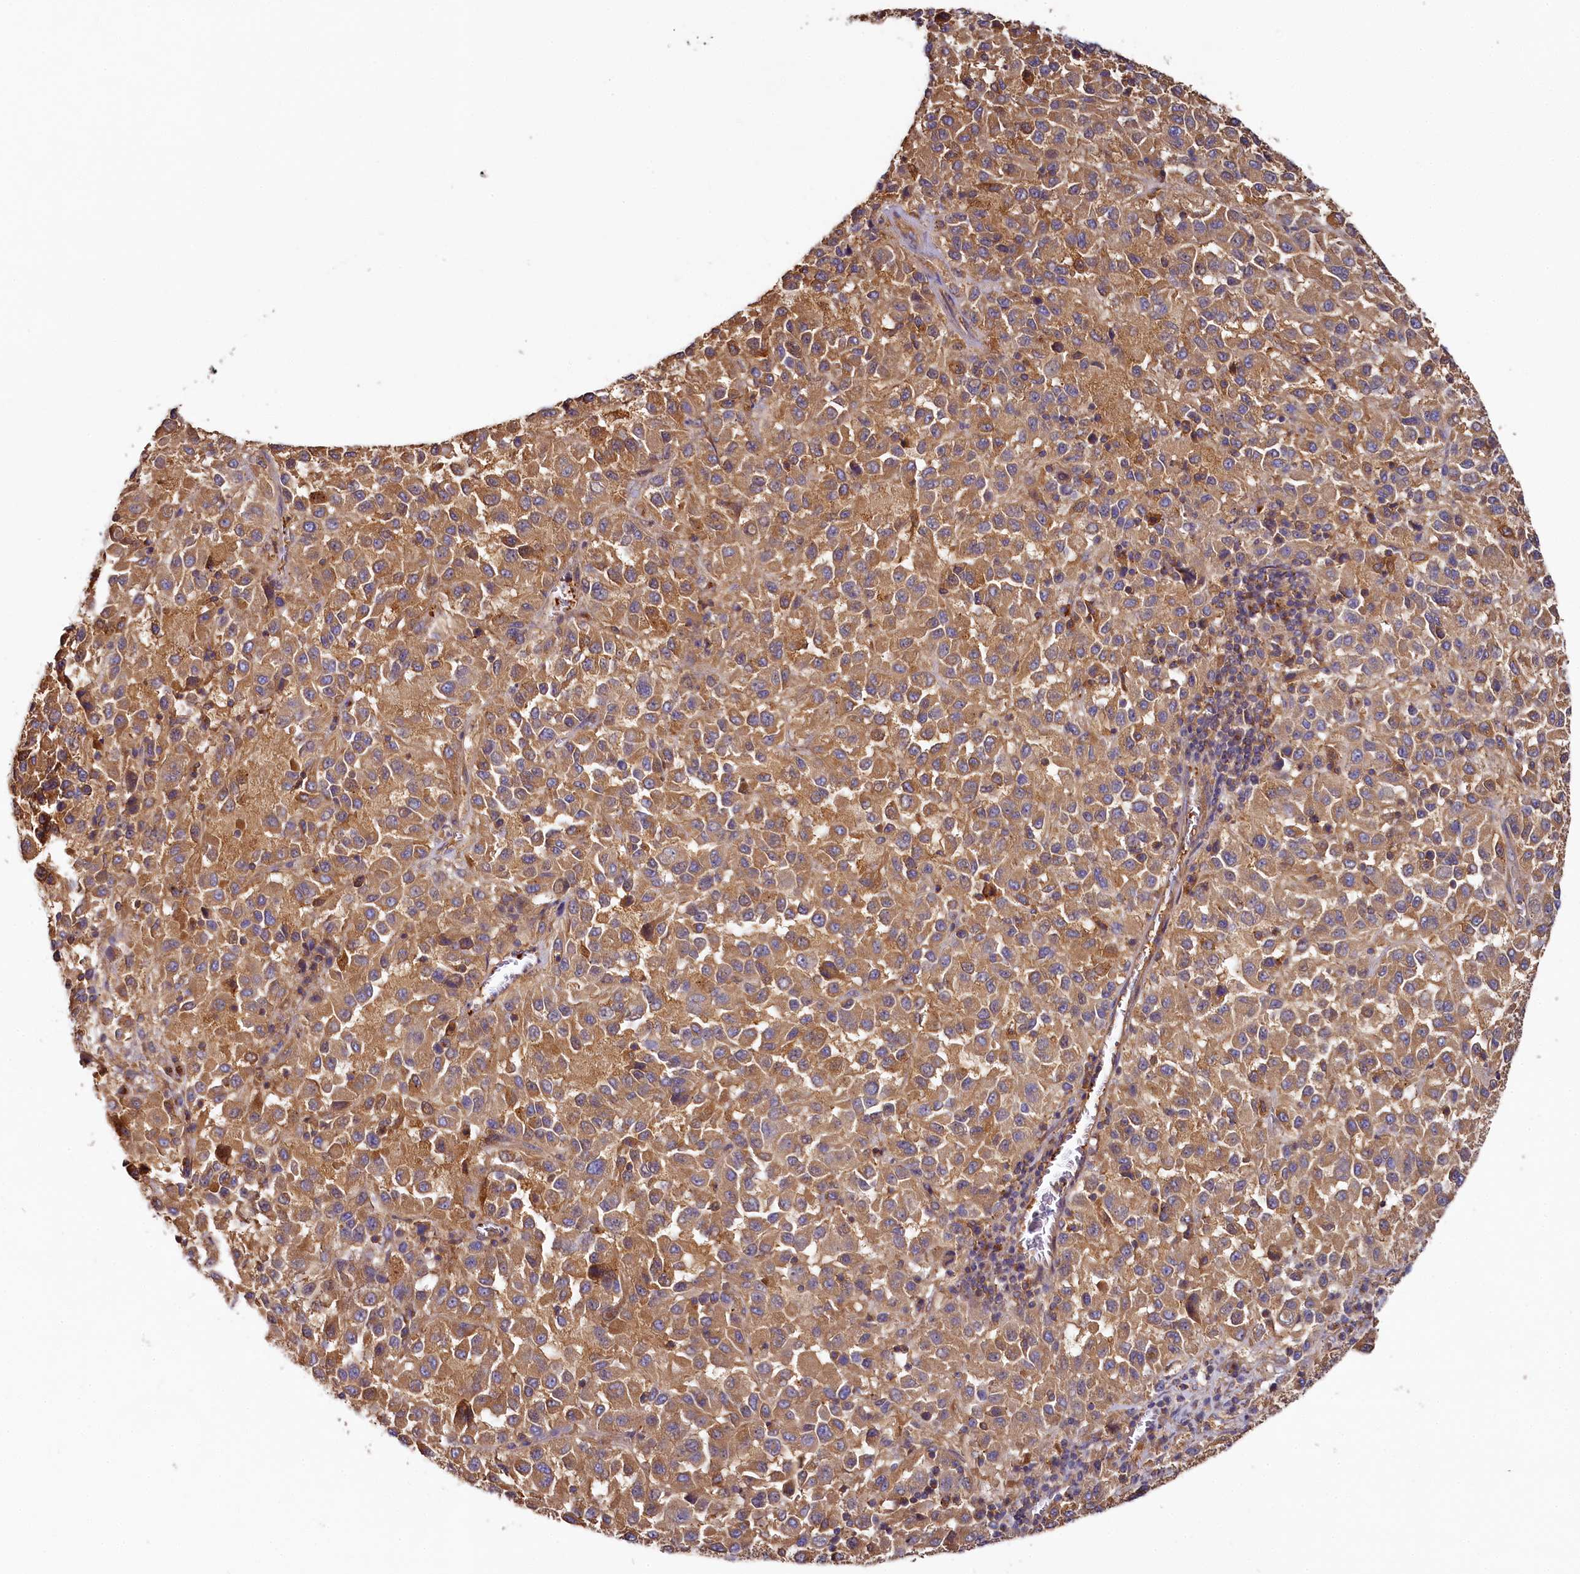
{"staining": {"intensity": "moderate", "quantity": ">75%", "location": "cytoplasmic/membranous"}, "tissue": "melanoma", "cell_type": "Tumor cells", "image_type": "cancer", "snomed": [{"axis": "morphology", "description": "Malignant melanoma, Metastatic site"}, {"axis": "topography", "description": "Lung"}], "caption": "Human malignant melanoma (metastatic site) stained with a brown dye exhibits moderate cytoplasmic/membranous positive expression in approximately >75% of tumor cells.", "gene": "PPIP5K1", "patient": {"sex": "male", "age": 64}}